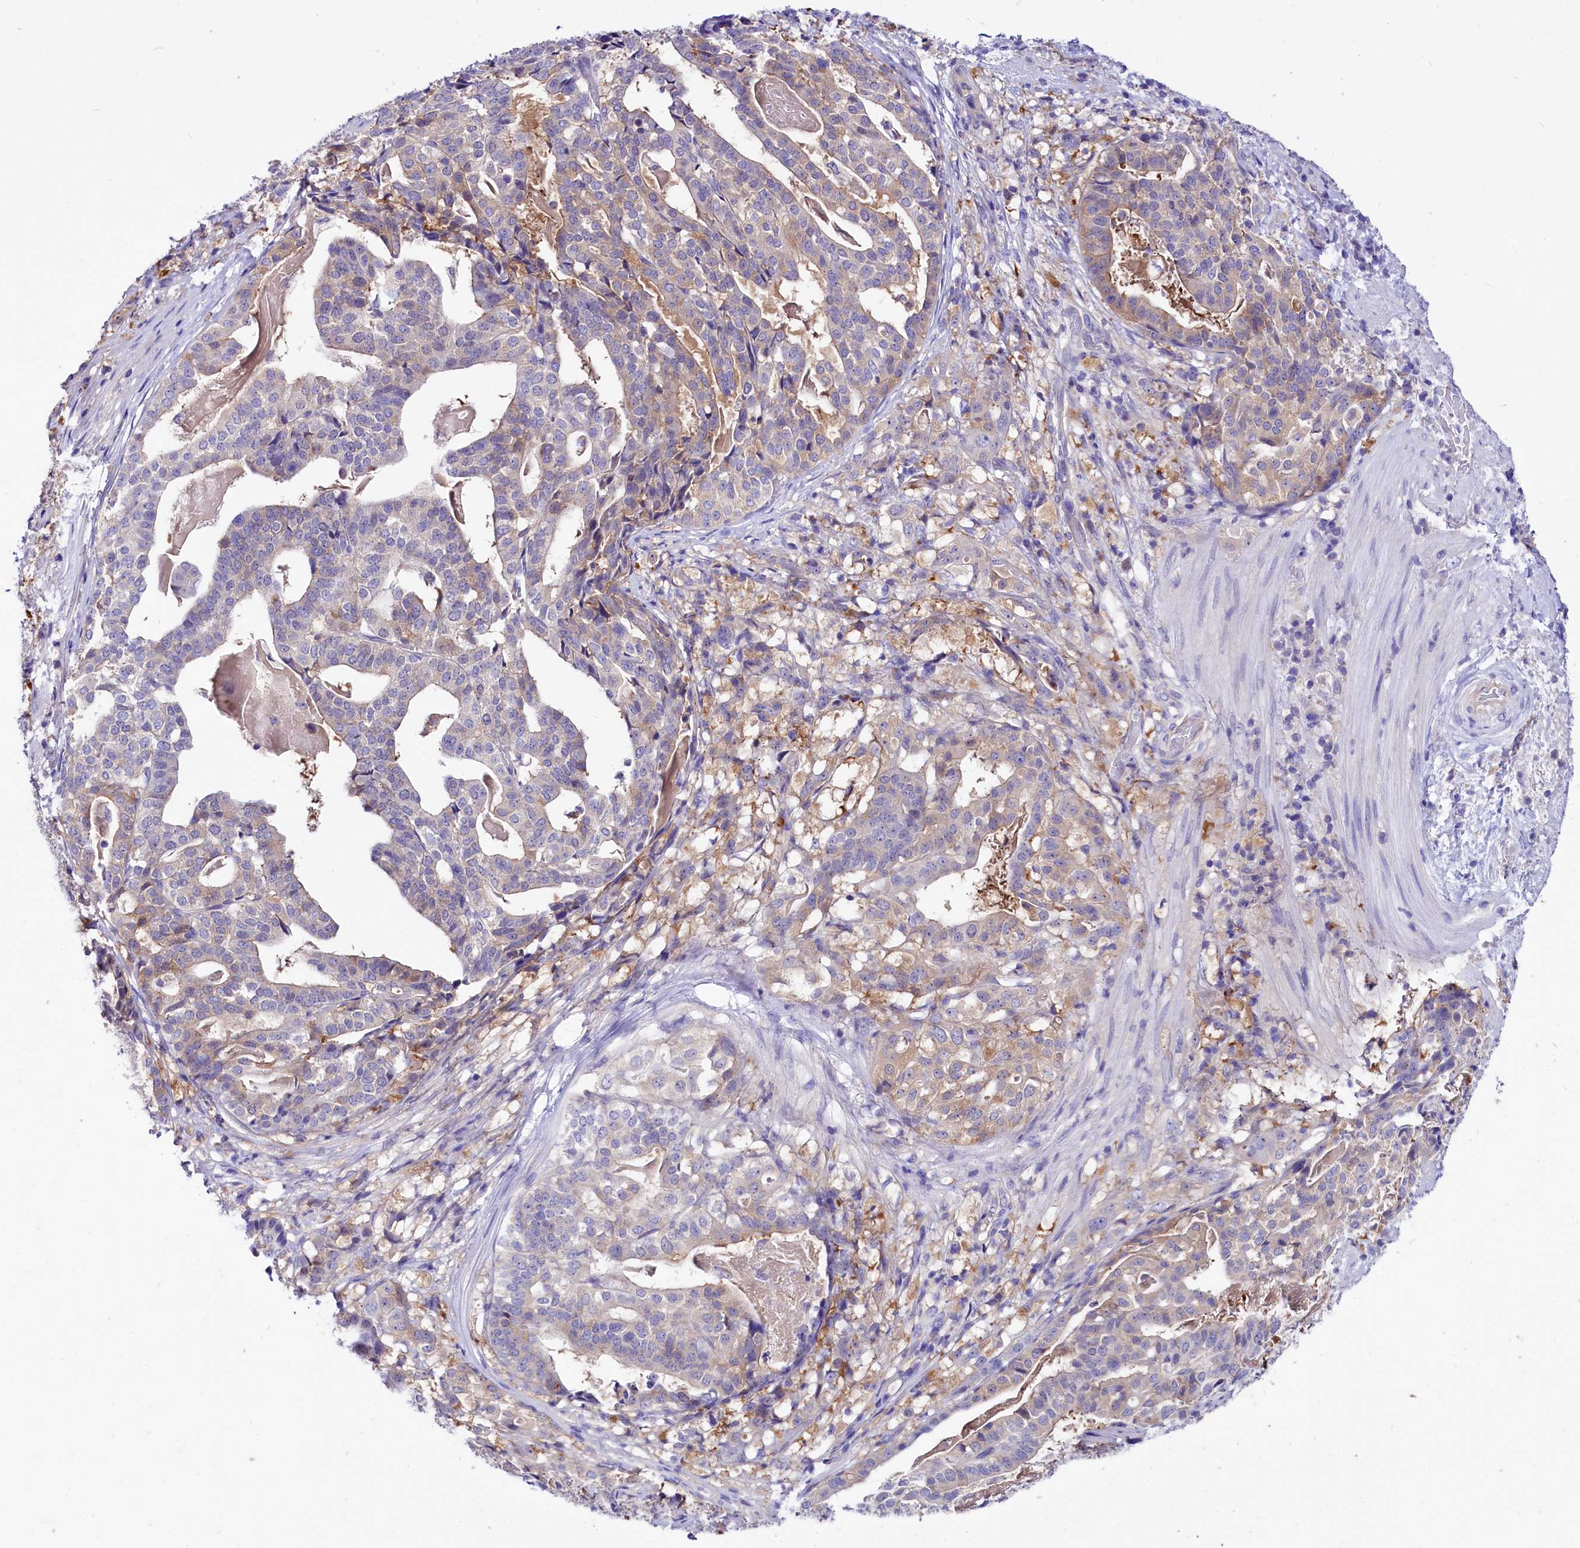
{"staining": {"intensity": "negative", "quantity": "none", "location": "none"}, "tissue": "stomach cancer", "cell_type": "Tumor cells", "image_type": "cancer", "snomed": [{"axis": "morphology", "description": "Adenocarcinoma, NOS"}, {"axis": "topography", "description": "Stomach"}], "caption": "DAB immunohistochemical staining of stomach cancer exhibits no significant expression in tumor cells.", "gene": "ABHD5", "patient": {"sex": "male", "age": 48}}